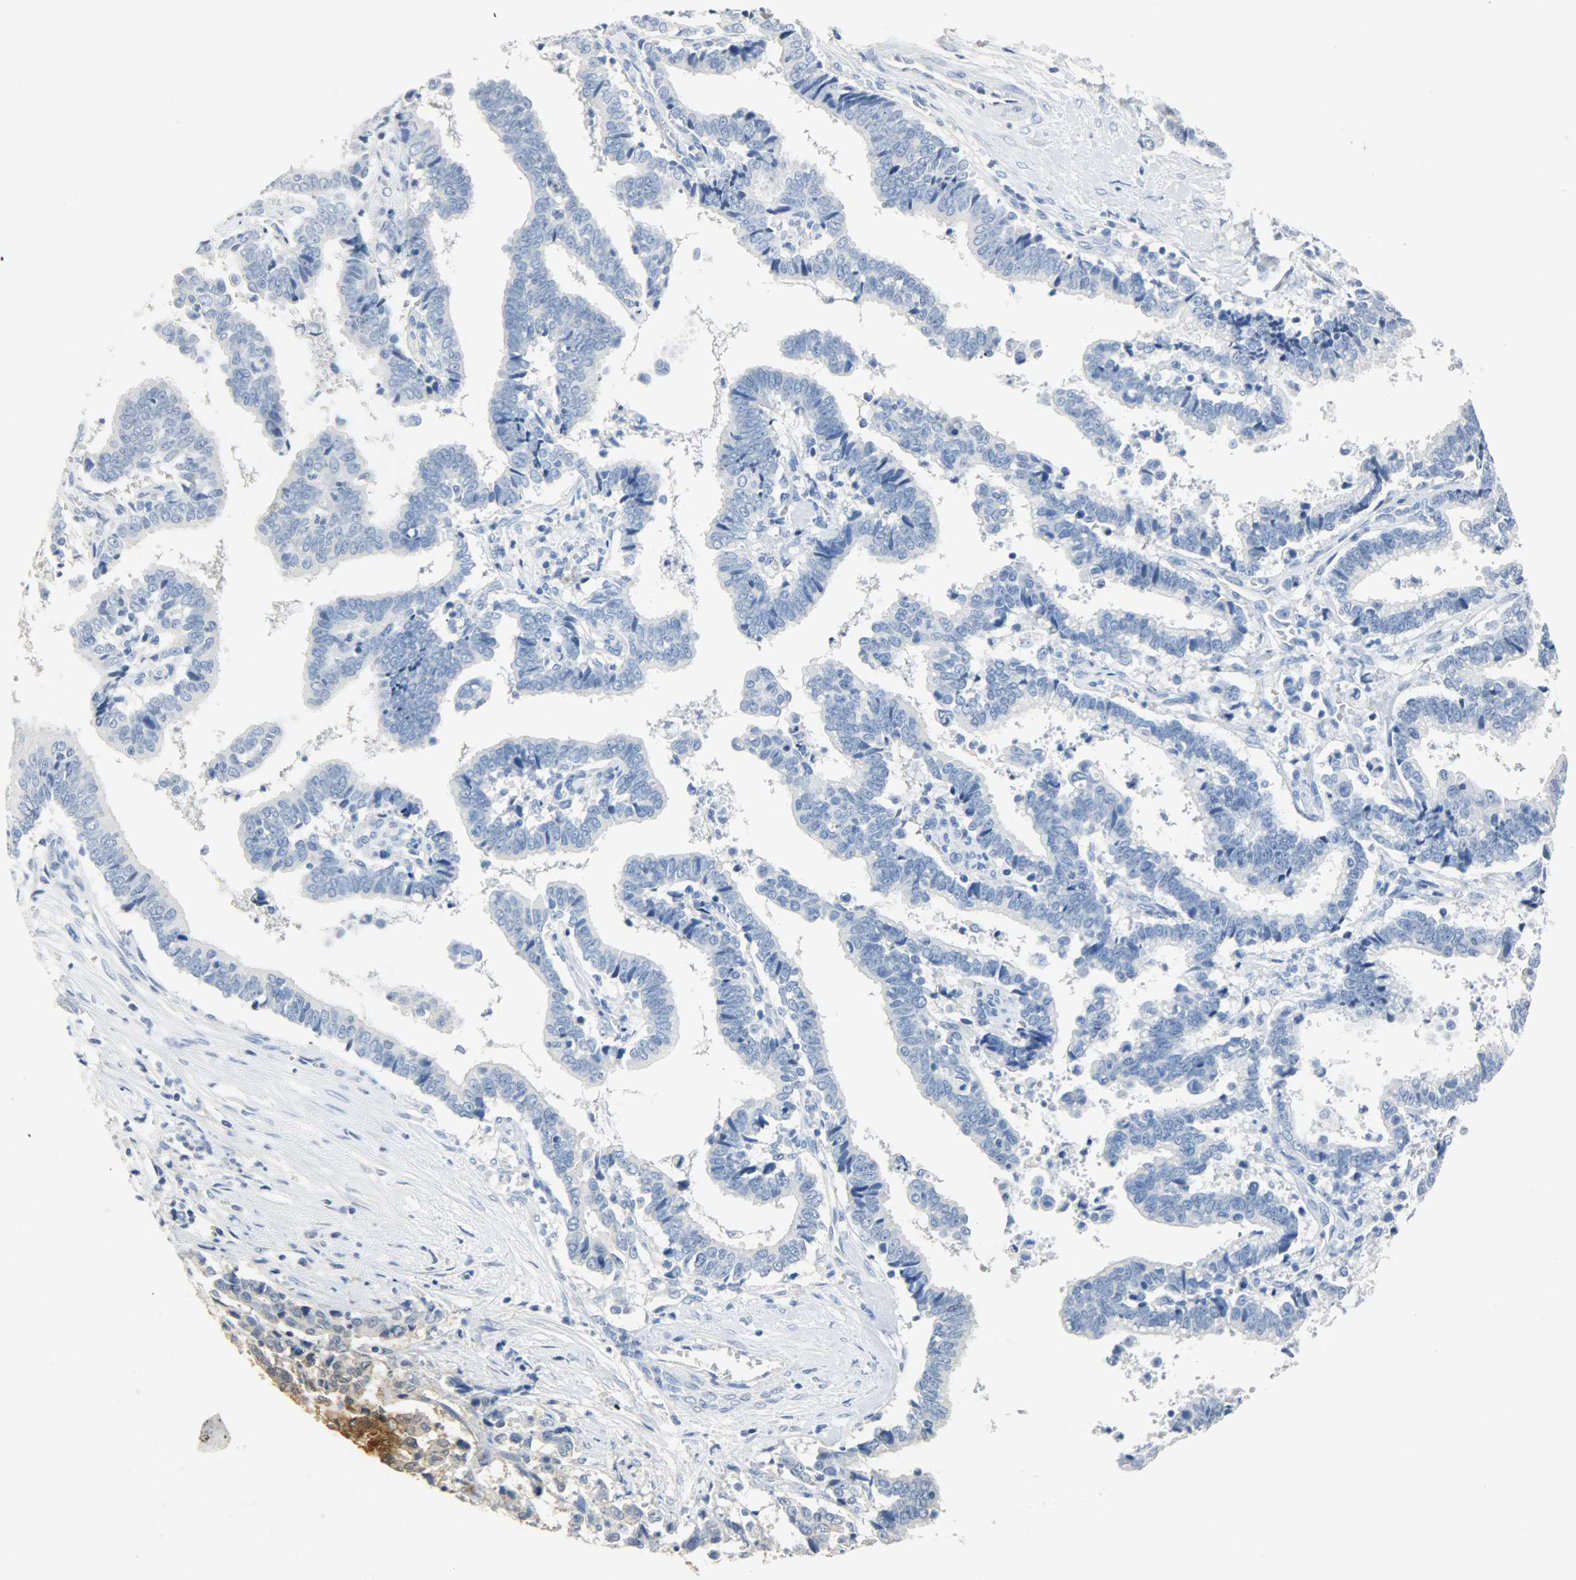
{"staining": {"intensity": "negative", "quantity": "none", "location": "none"}, "tissue": "liver cancer", "cell_type": "Tumor cells", "image_type": "cancer", "snomed": [{"axis": "morphology", "description": "Cholangiocarcinoma"}, {"axis": "topography", "description": "Liver"}], "caption": "An immunohistochemistry histopathology image of cholangiocarcinoma (liver) is shown. There is no staining in tumor cells of cholangiocarcinoma (liver).", "gene": "CA3", "patient": {"sex": "male", "age": 57}}